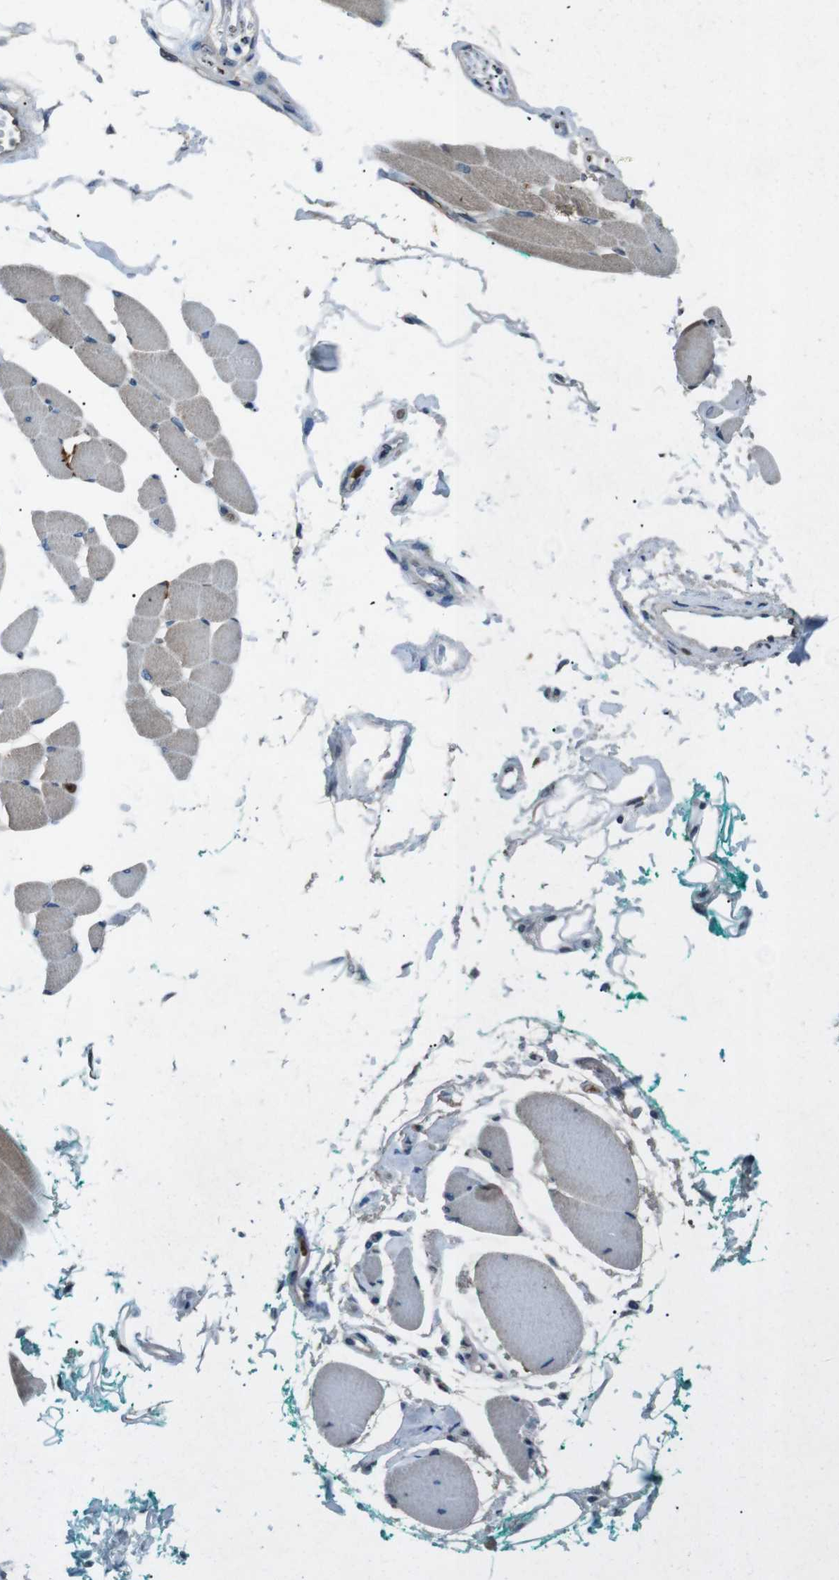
{"staining": {"intensity": "moderate", "quantity": ">75%", "location": "cytoplasmic/membranous"}, "tissue": "skeletal muscle", "cell_type": "Myocytes", "image_type": "normal", "snomed": [{"axis": "morphology", "description": "Normal tissue, NOS"}, {"axis": "topography", "description": "Skeletal muscle"}, {"axis": "topography", "description": "Oral tissue"}, {"axis": "topography", "description": "Peripheral nerve tissue"}], "caption": "Immunohistochemical staining of benign skeletal muscle demonstrates medium levels of moderate cytoplasmic/membranous staining in approximately >75% of myocytes.", "gene": "UGT1A6", "patient": {"sex": "female", "age": 84}}